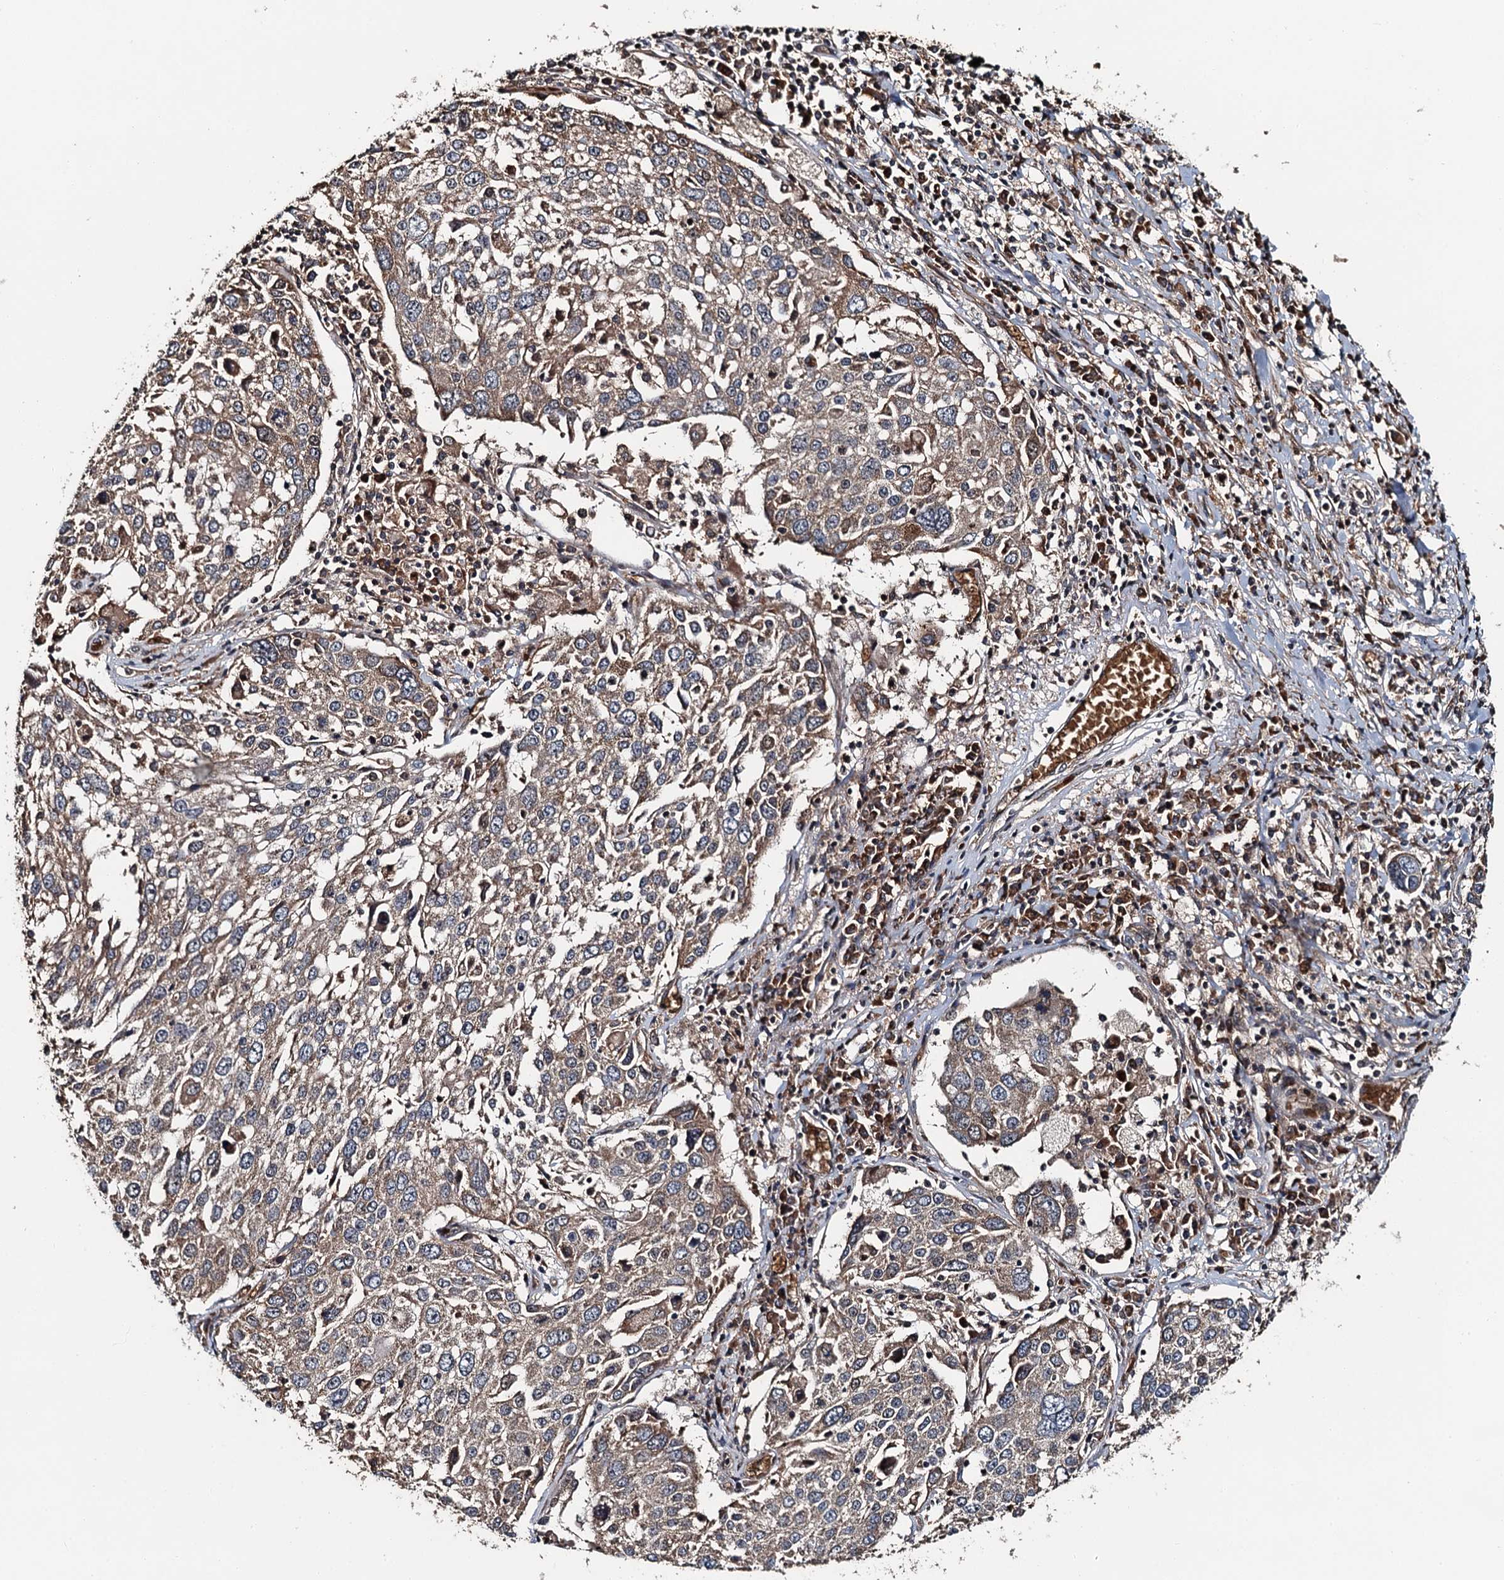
{"staining": {"intensity": "weak", "quantity": ">75%", "location": "cytoplasmic/membranous"}, "tissue": "lung cancer", "cell_type": "Tumor cells", "image_type": "cancer", "snomed": [{"axis": "morphology", "description": "Squamous cell carcinoma, NOS"}, {"axis": "topography", "description": "Lung"}], "caption": "Immunohistochemistry (IHC) of lung squamous cell carcinoma exhibits low levels of weak cytoplasmic/membranous staining in approximately >75% of tumor cells.", "gene": "SNX32", "patient": {"sex": "male", "age": 65}}